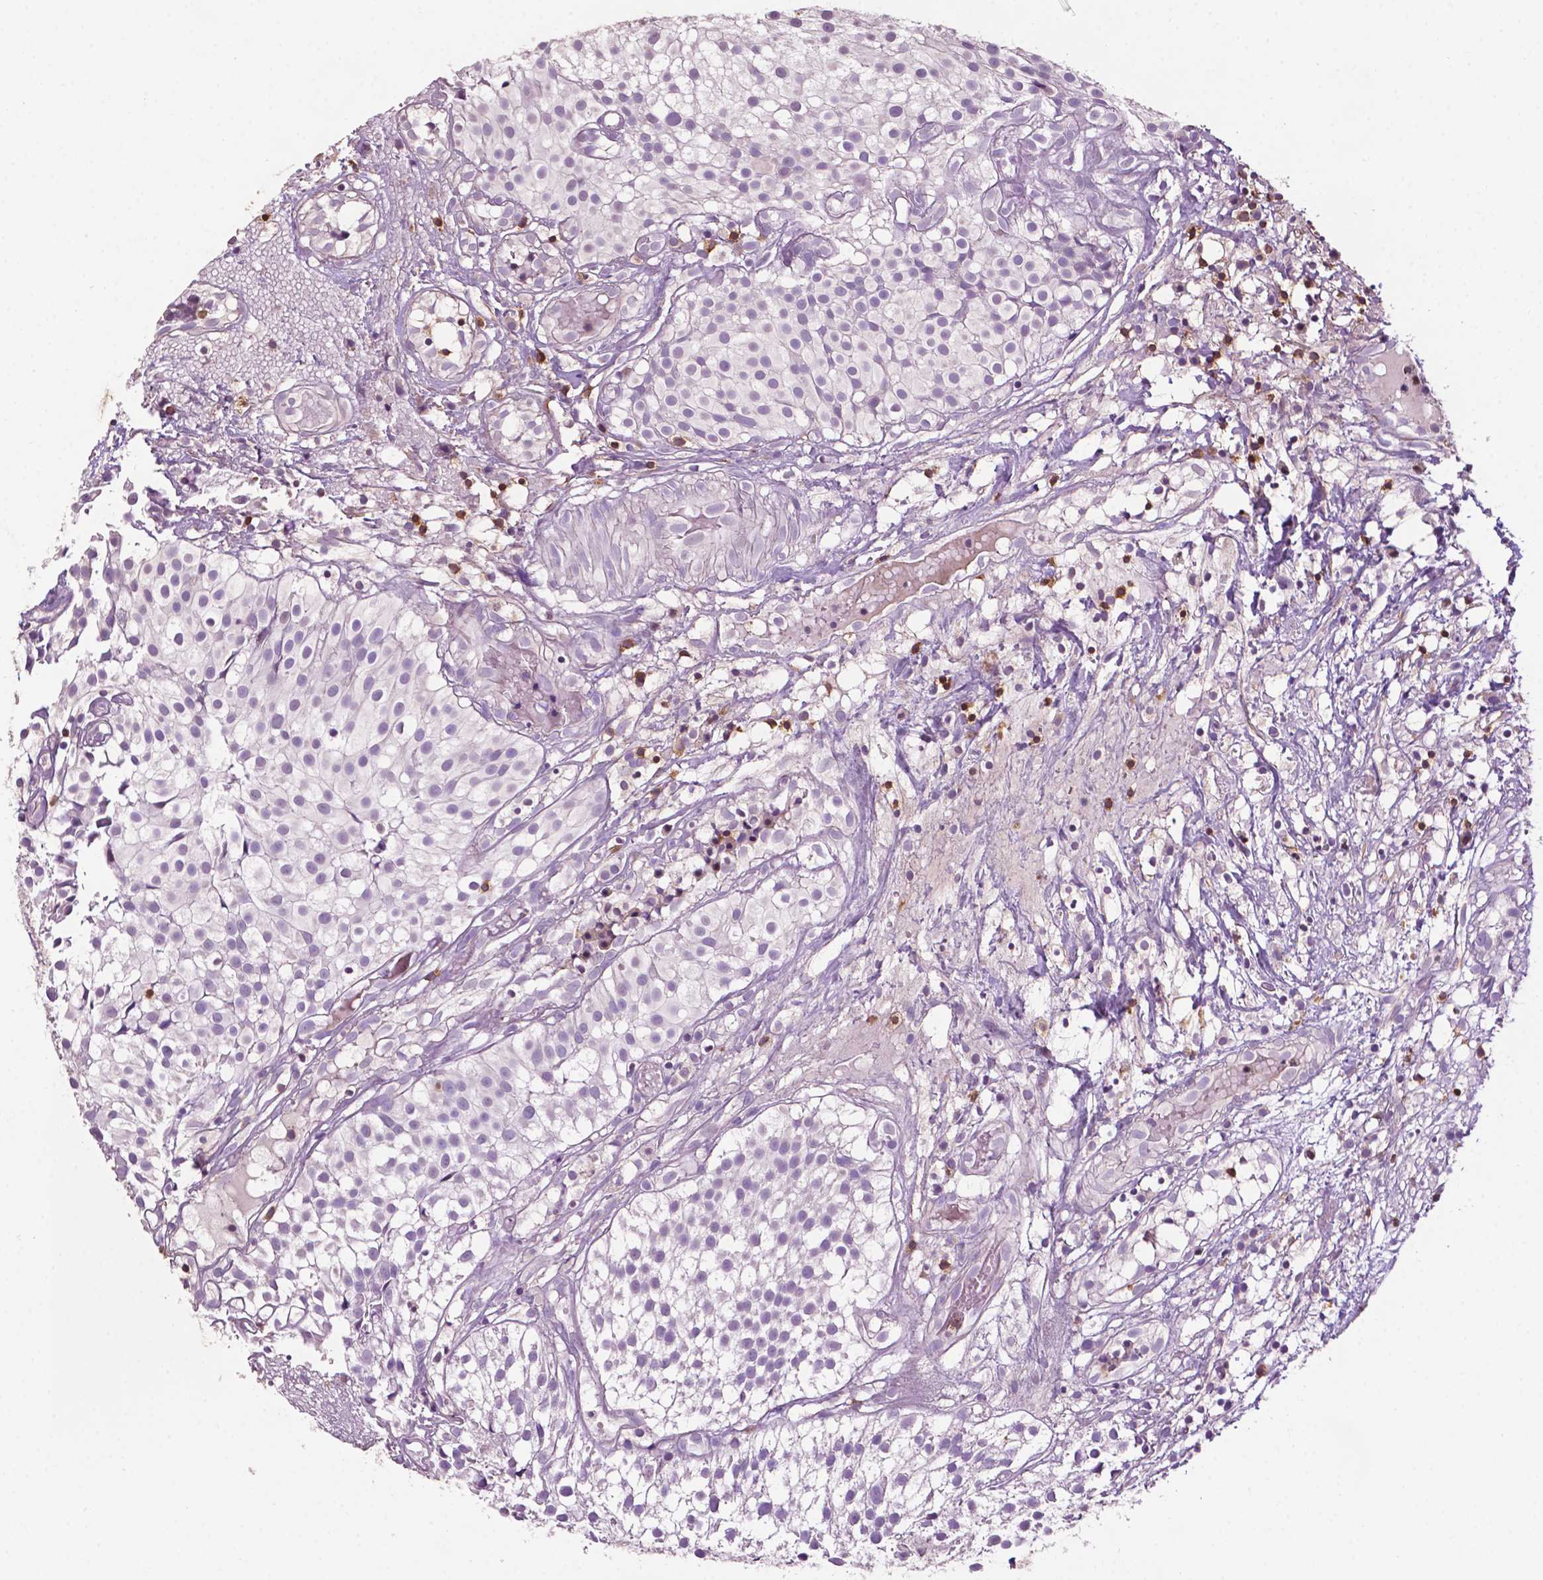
{"staining": {"intensity": "negative", "quantity": "none", "location": "none"}, "tissue": "urothelial cancer", "cell_type": "Tumor cells", "image_type": "cancer", "snomed": [{"axis": "morphology", "description": "Urothelial carcinoma, Low grade"}, {"axis": "topography", "description": "Urinary bladder"}], "caption": "Immunohistochemistry (IHC) of human urothelial cancer demonstrates no staining in tumor cells.", "gene": "TBC1D10C", "patient": {"sex": "male", "age": 79}}